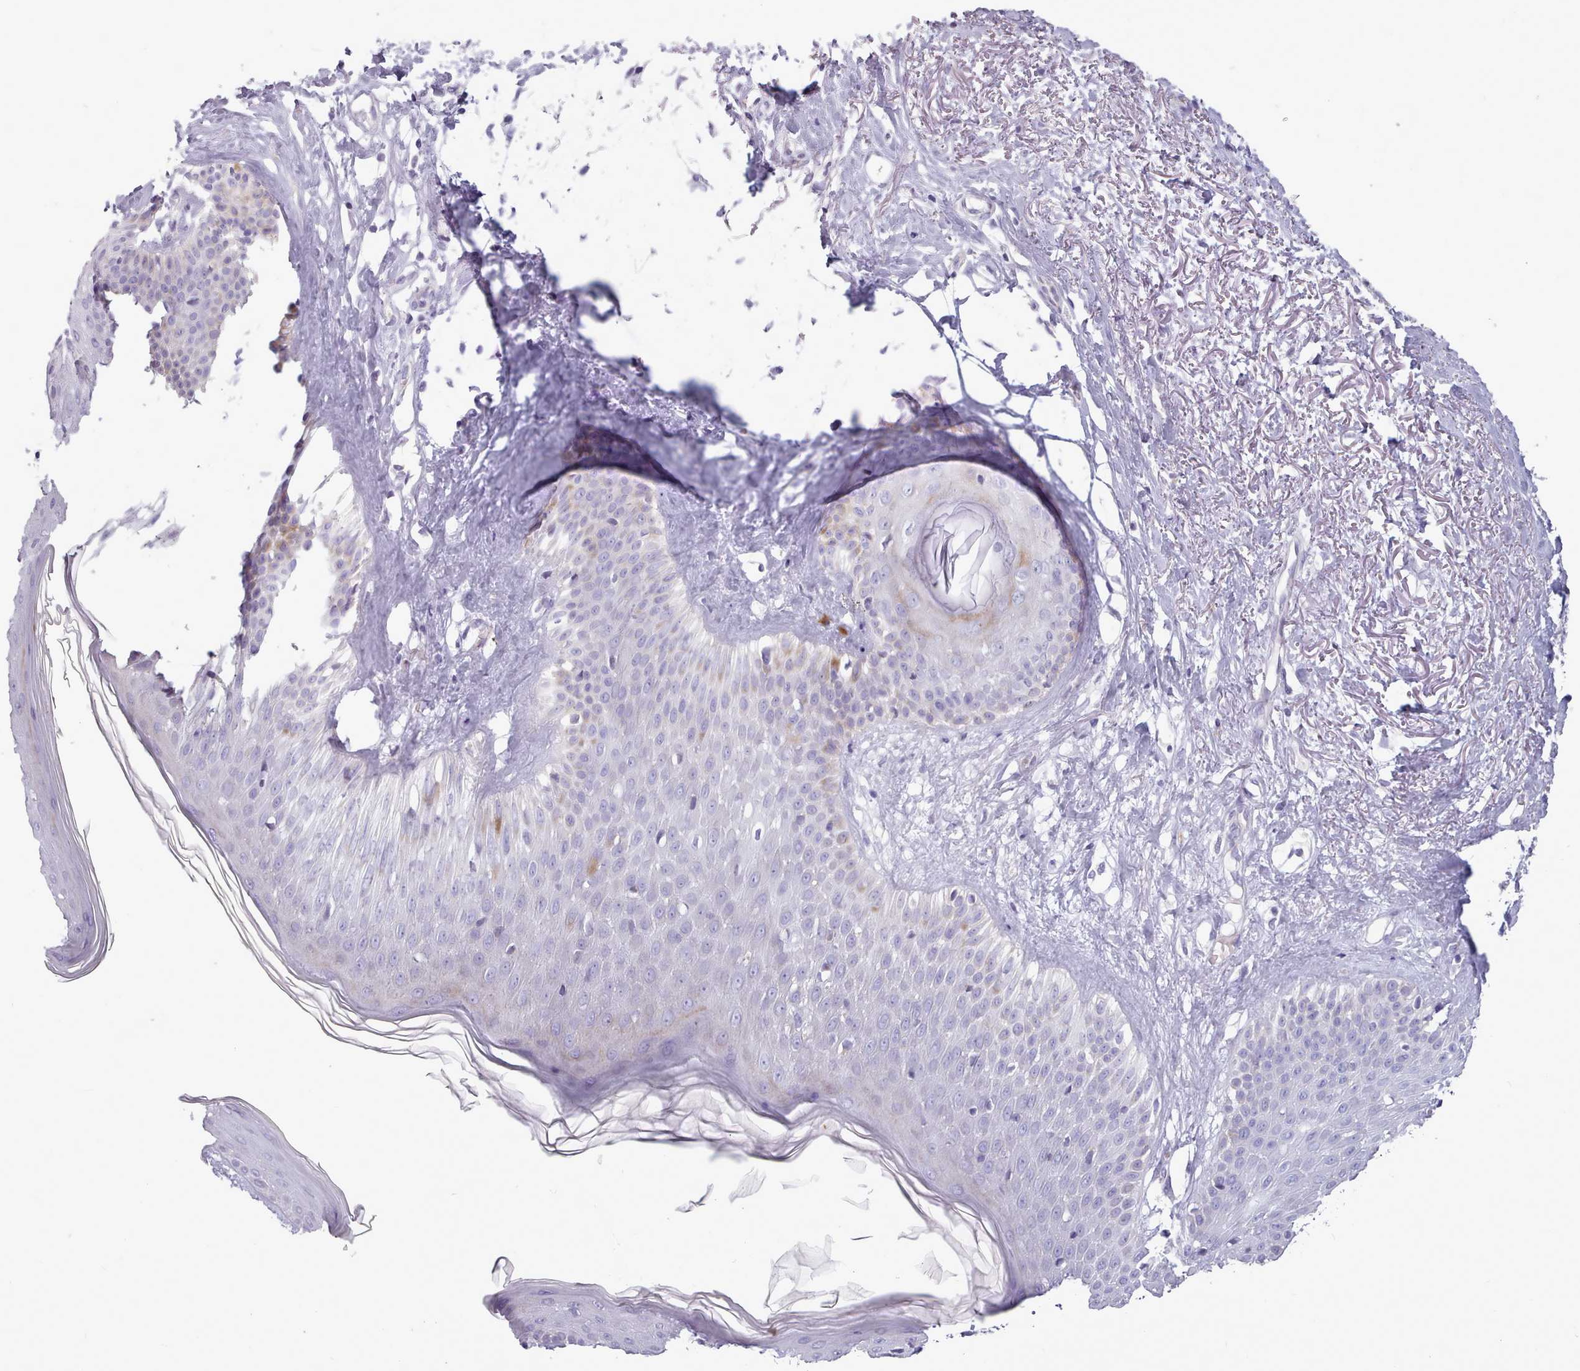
{"staining": {"intensity": "negative", "quantity": "none", "location": "none"}, "tissue": "skin cancer", "cell_type": "Tumor cells", "image_type": "cancer", "snomed": [{"axis": "morphology", "description": "Basal cell carcinoma"}, {"axis": "topography", "description": "Skin"}], "caption": "This is a histopathology image of immunohistochemistry (IHC) staining of skin cancer (basal cell carcinoma), which shows no staining in tumor cells.", "gene": "AVL9", "patient": {"sex": "female", "age": 89}}